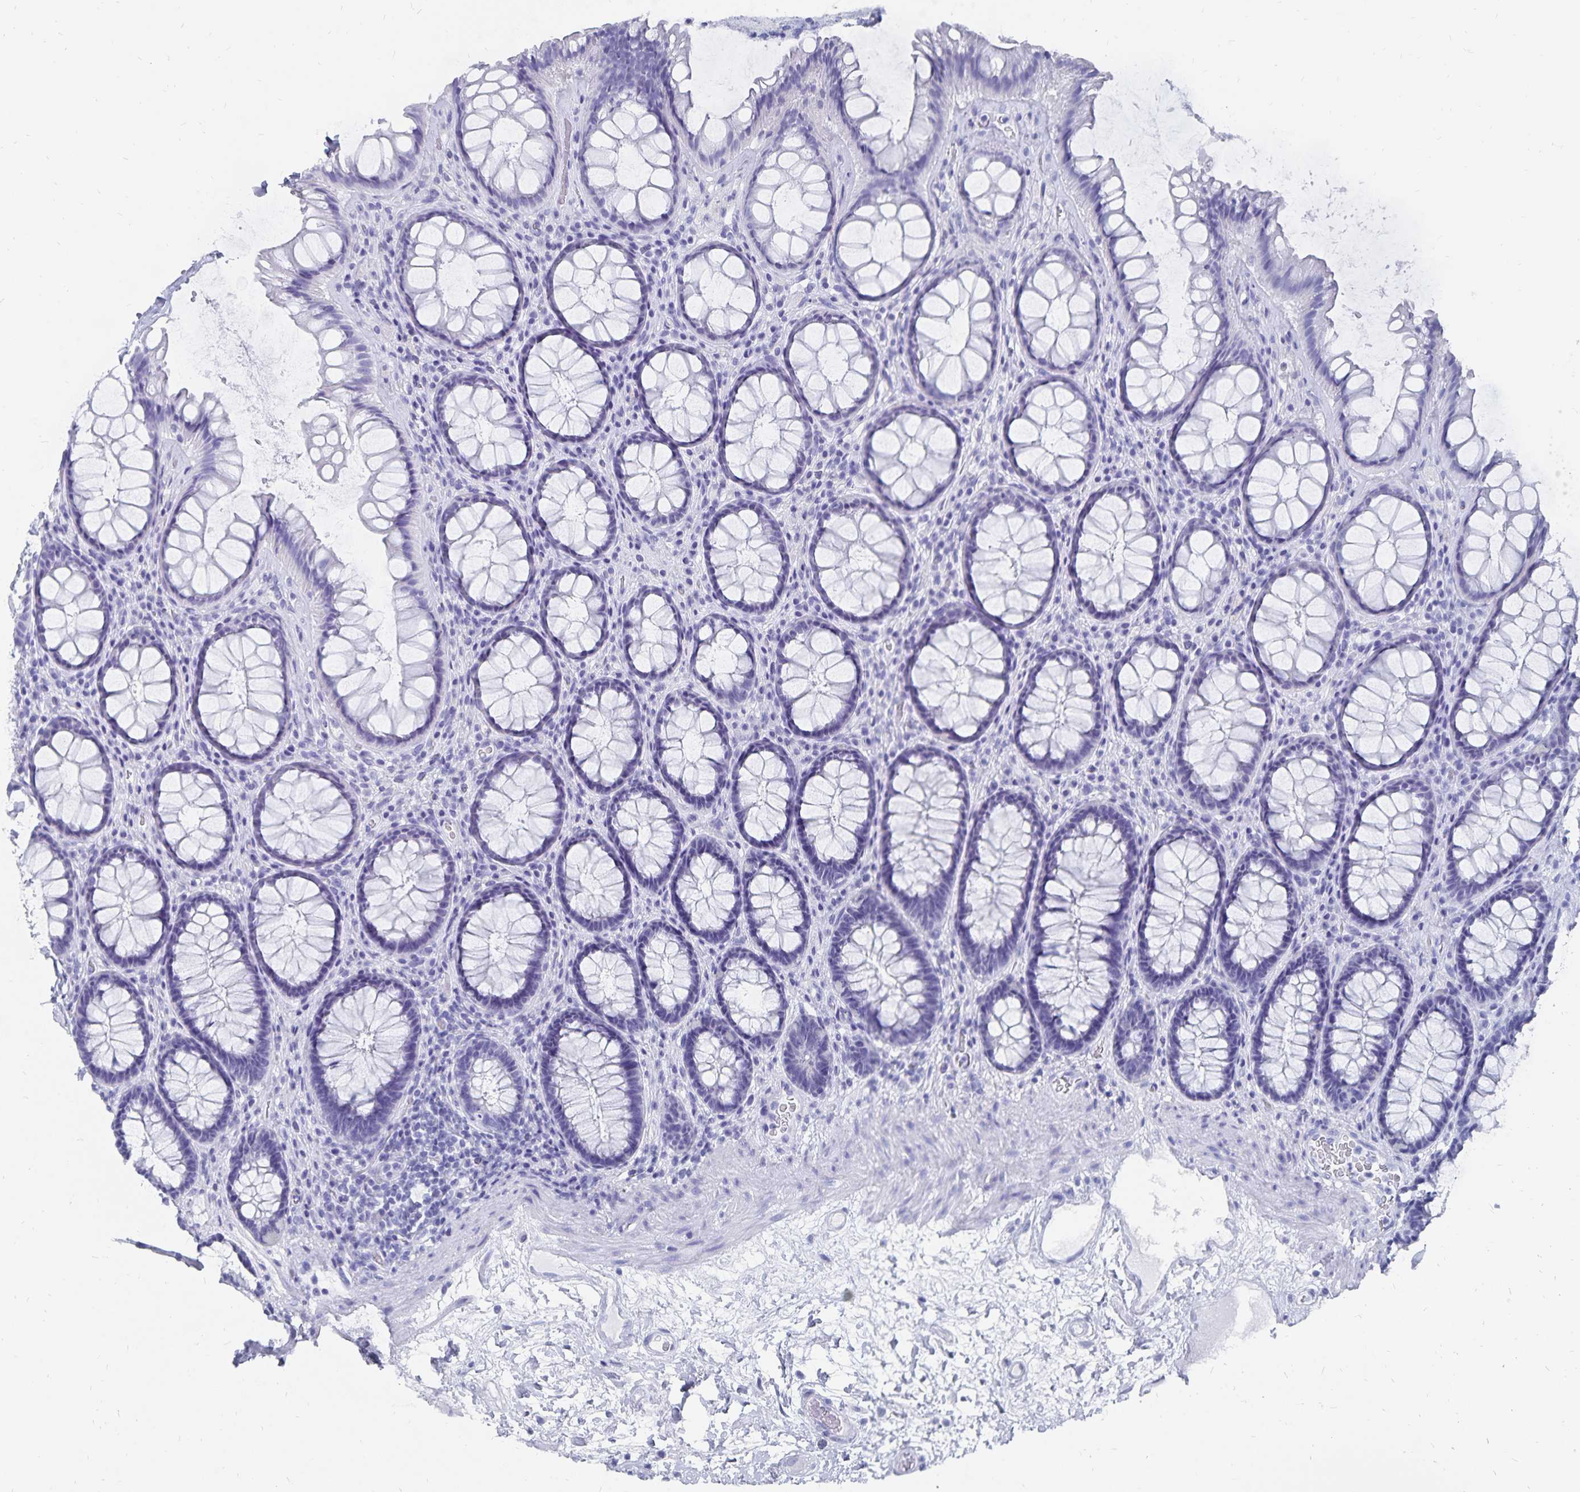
{"staining": {"intensity": "negative", "quantity": "none", "location": "none"}, "tissue": "rectum", "cell_type": "Glandular cells", "image_type": "normal", "snomed": [{"axis": "morphology", "description": "Normal tissue, NOS"}, {"axis": "topography", "description": "Rectum"}], "caption": "This is an immunohistochemistry image of unremarkable rectum. There is no staining in glandular cells.", "gene": "ADH1A", "patient": {"sex": "male", "age": 72}}